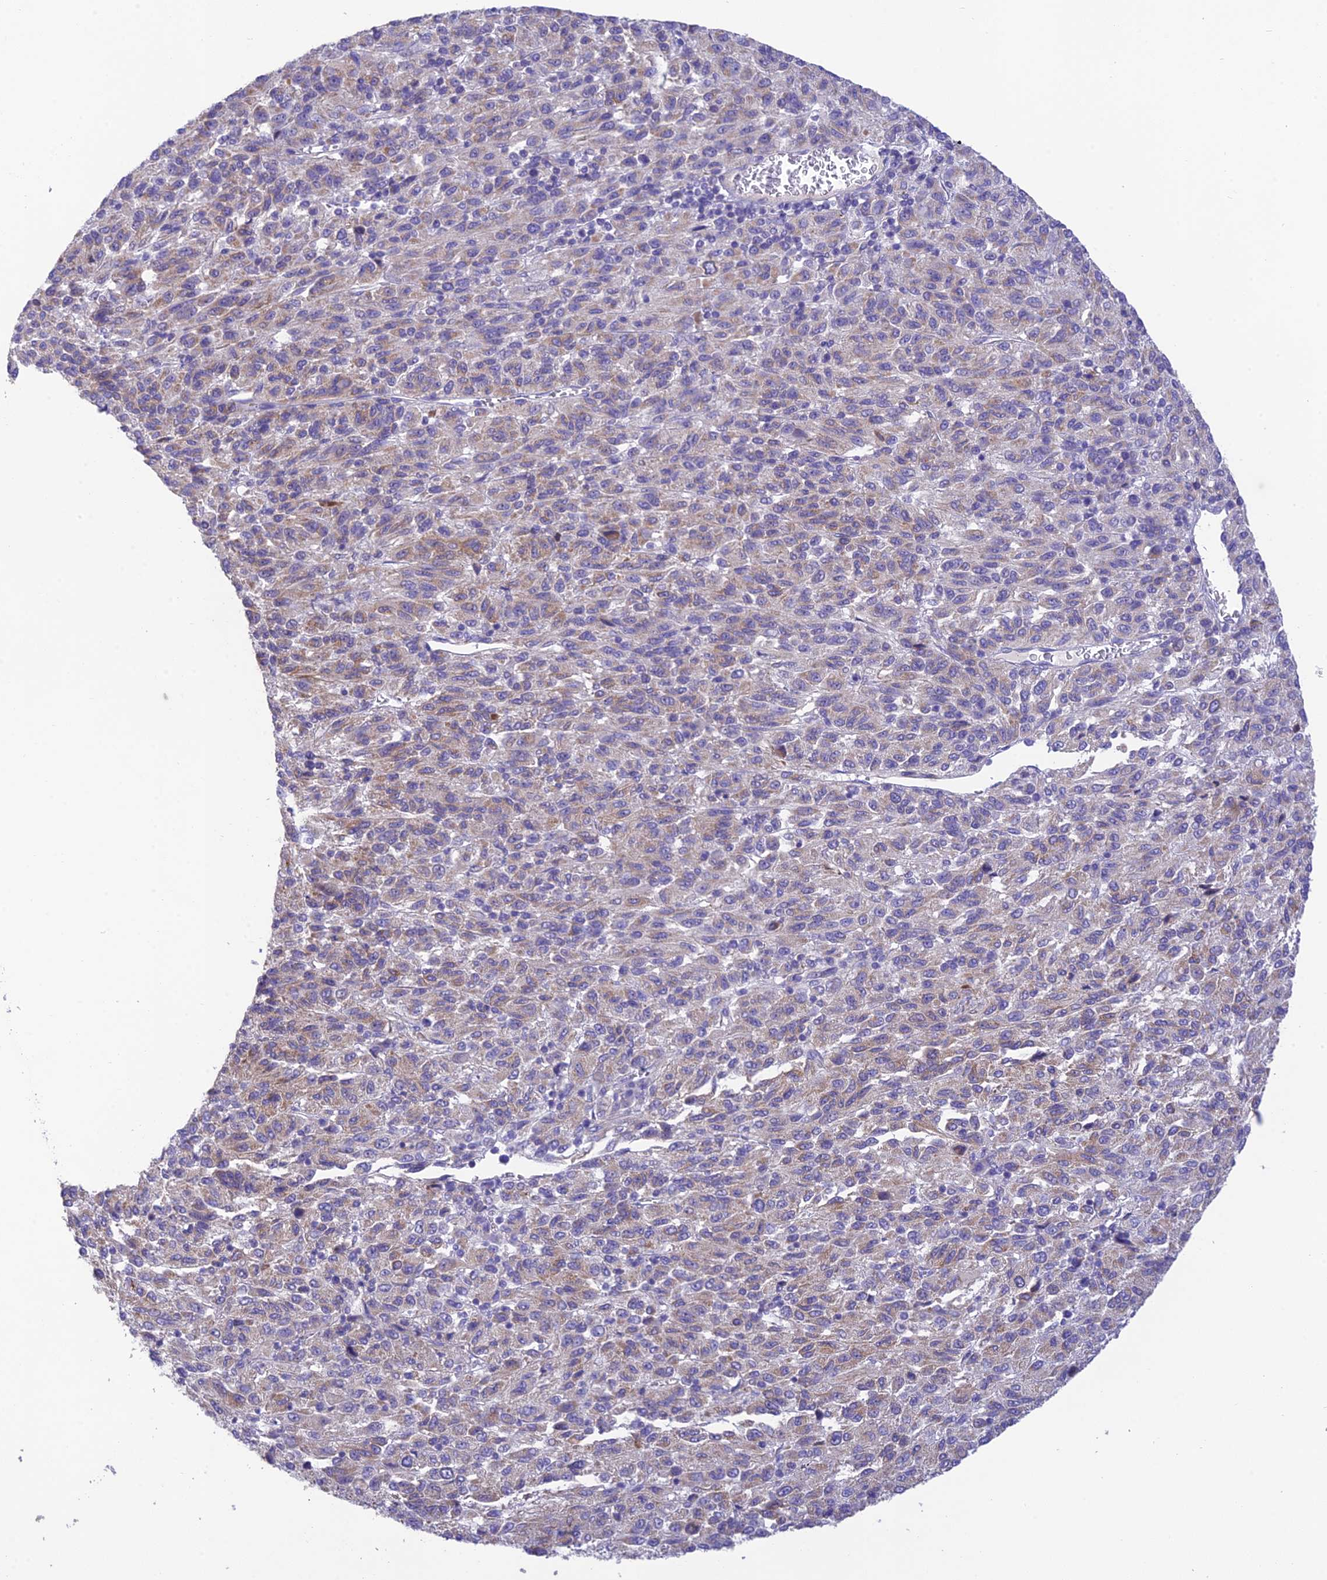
{"staining": {"intensity": "weak", "quantity": "25%-75%", "location": "cytoplasmic/membranous"}, "tissue": "melanoma", "cell_type": "Tumor cells", "image_type": "cancer", "snomed": [{"axis": "morphology", "description": "Malignant melanoma, Metastatic site"}, {"axis": "topography", "description": "Lung"}], "caption": "Malignant melanoma (metastatic site) tissue exhibits weak cytoplasmic/membranous positivity in approximately 25%-75% of tumor cells, visualized by immunohistochemistry. (IHC, brightfield microscopy, high magnification).", "gene": "HSD17B2", "patient": {"sex": "male", "age": 64}}